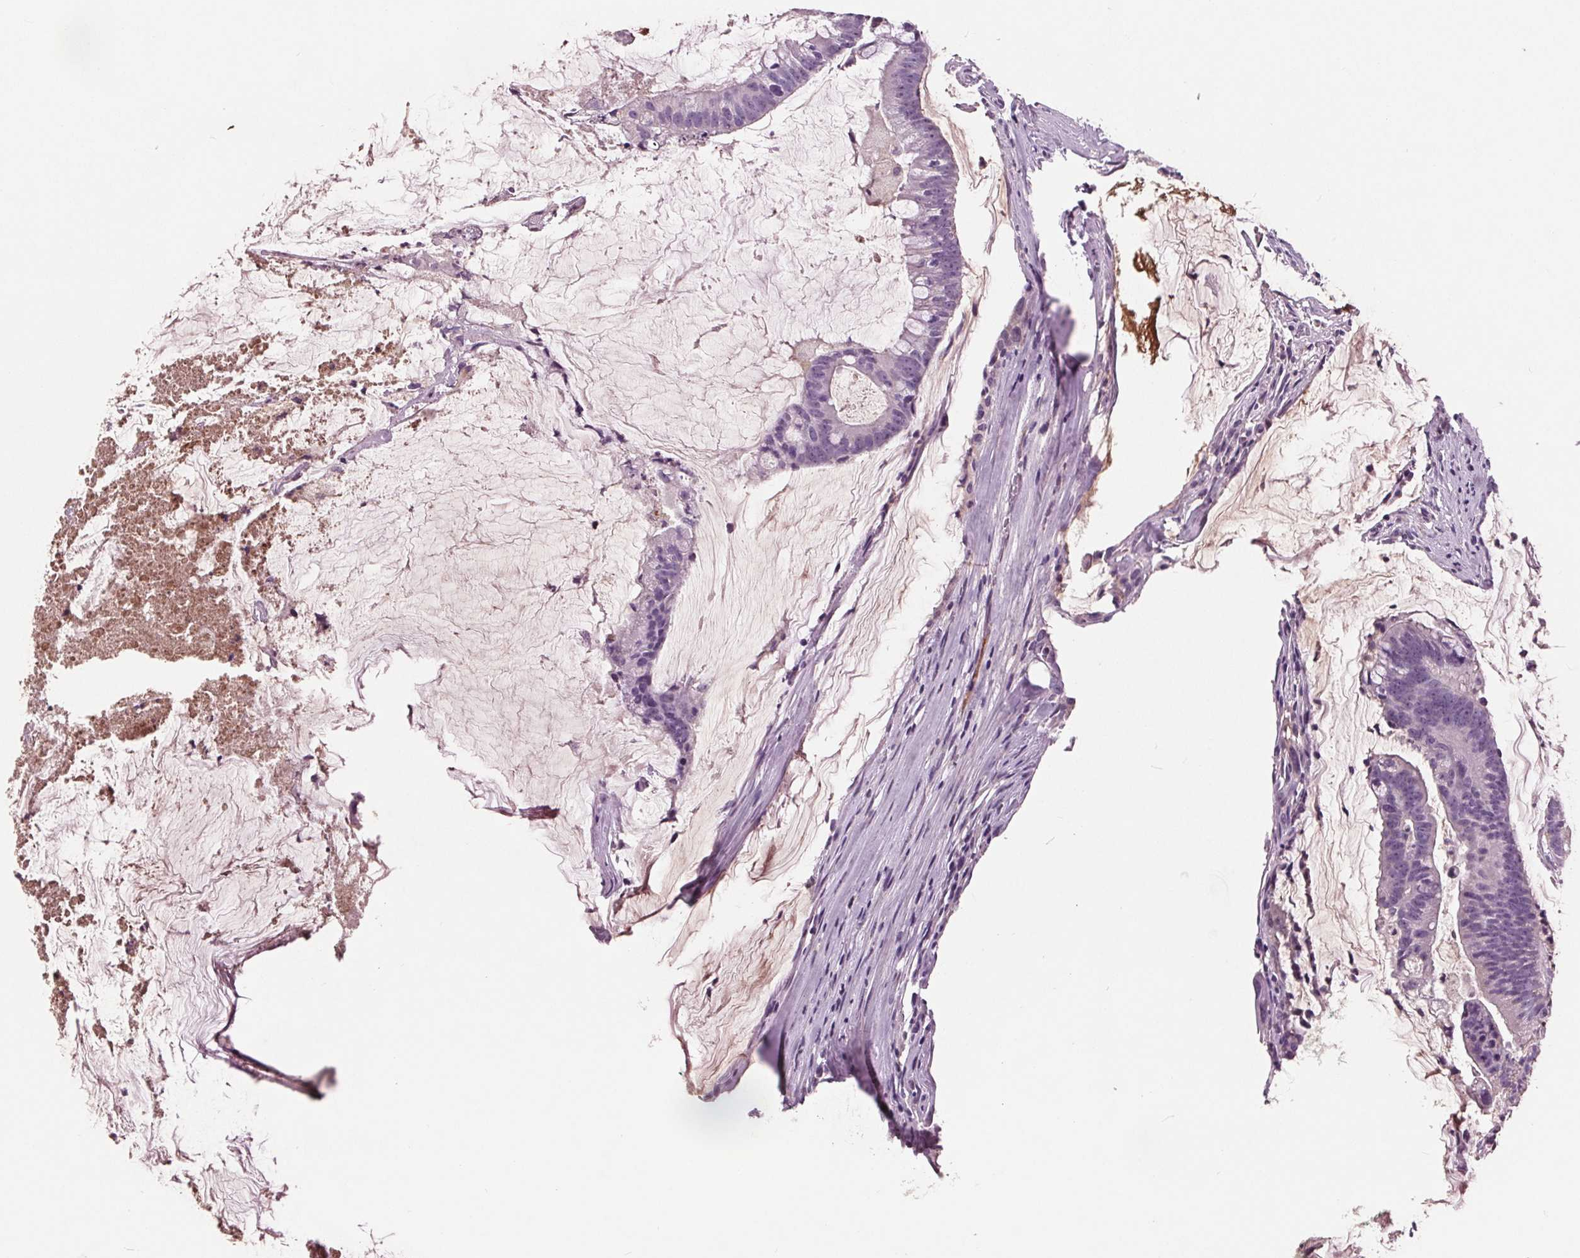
{"staining": {"intensity": "negative", "quantity": "none", "location": "none"}, "tissue": "colorectal cancer", "cell_type": "Tumor cells", "image_type": "cancer", "snomed": [{"axis": "morphology", "description": "Adenocarcinoma, NOS"}, {"axis": "topography", "description": "Colon"}], "caption": "Immunohistochemical staining of human colorectal adenocarcinoma demonstrates no significant staining in tumor cells.", "gene": "C6", "patient": {"sex": "male", "age": 62}}